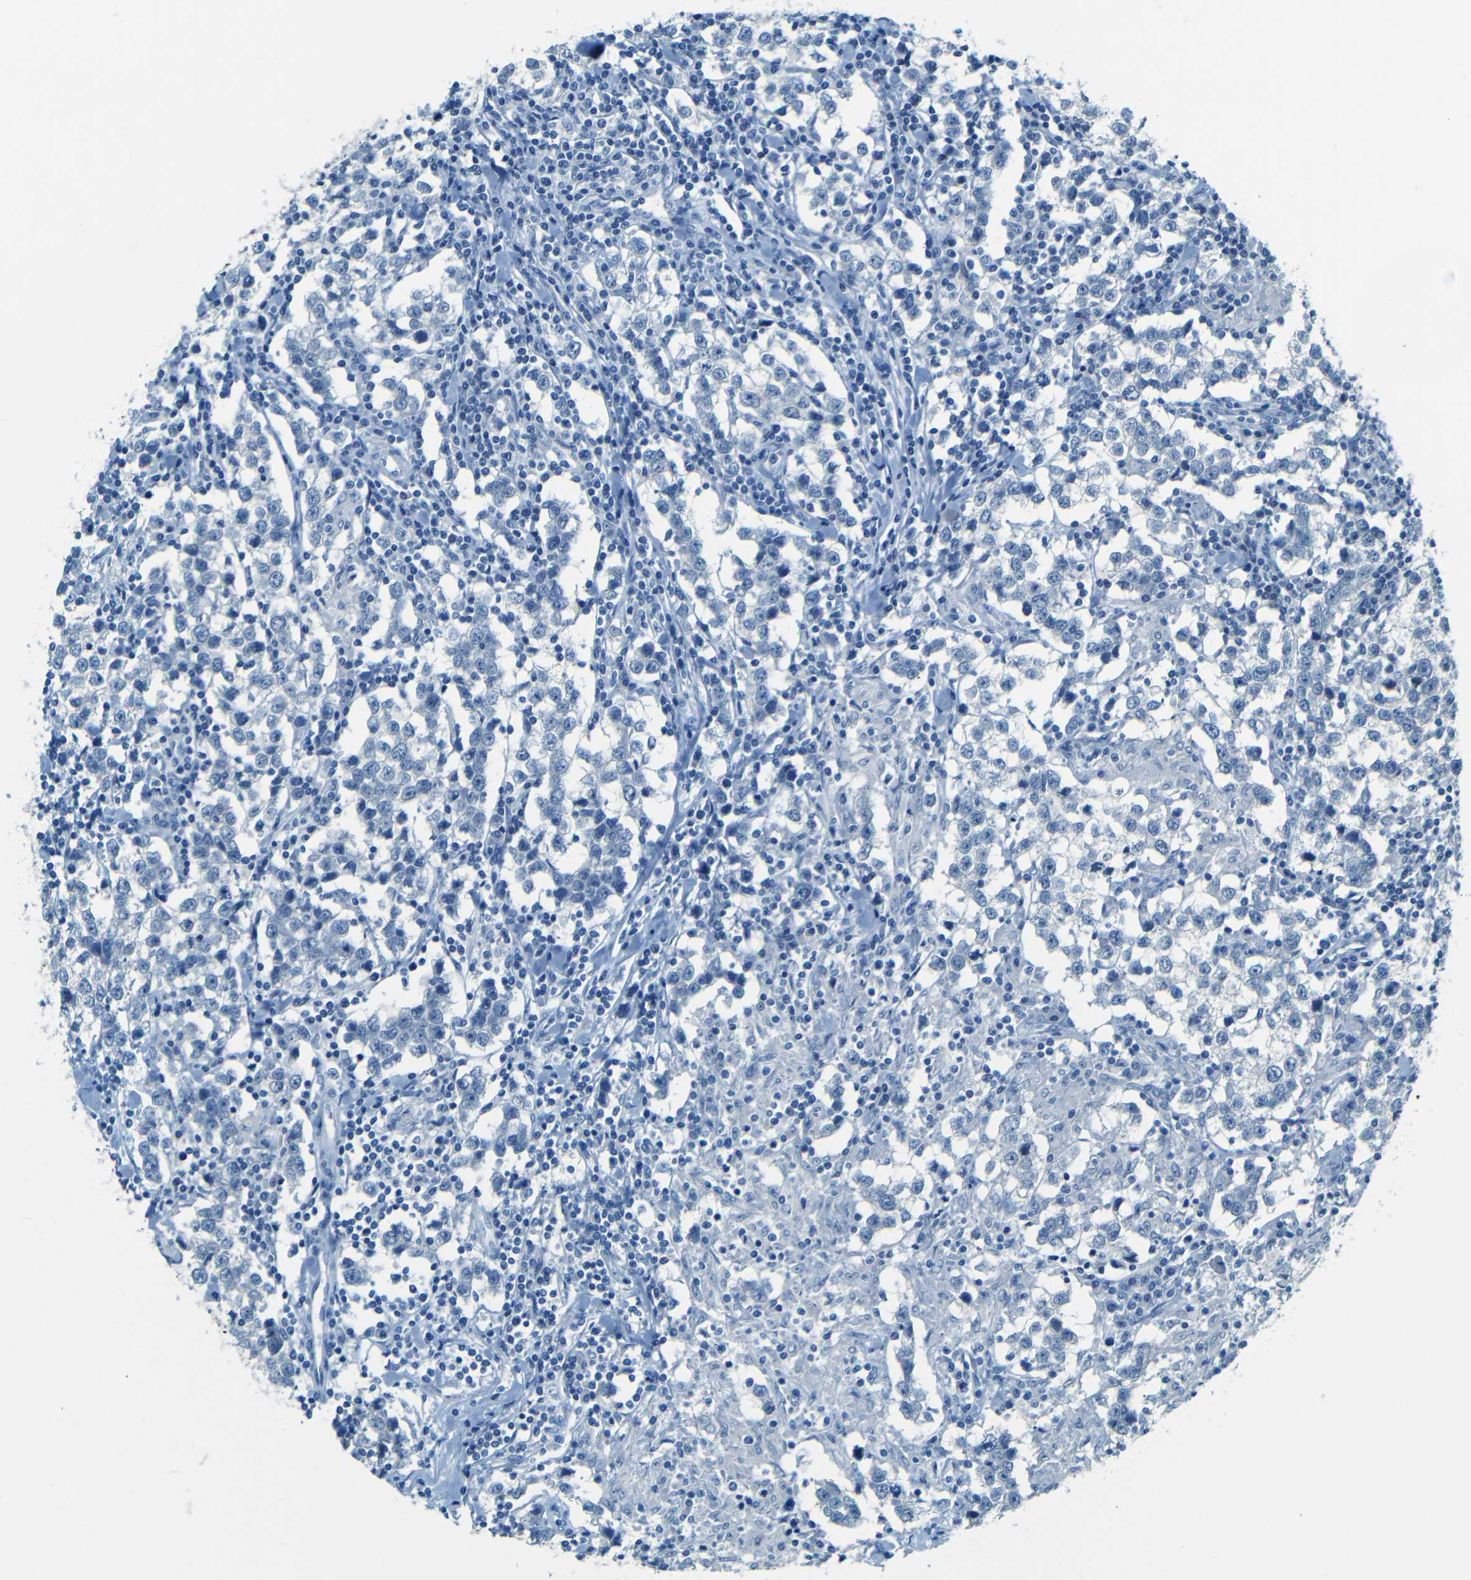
{"staining": {"intensity": "negative", "quantity": "none", "location": "none"}, "tissue": "testis cancer", "cell_type": "Tumor cells", "image_type": "cancer", "snomed": [{"axis": "morphology", "description": "Seminoma, NOS"}, {"axis": "morphology", "description": "Carcinoma, Embryonal, NOS"}, {"axis": "topography", "description": "Testis"}], "caption": "This is a image of immunohistochemistry staining of testis cancer, which shows no positivity in tumor cells.", "gene": "ZMAT1", "patient": {"sex": "male", "age": 36}}